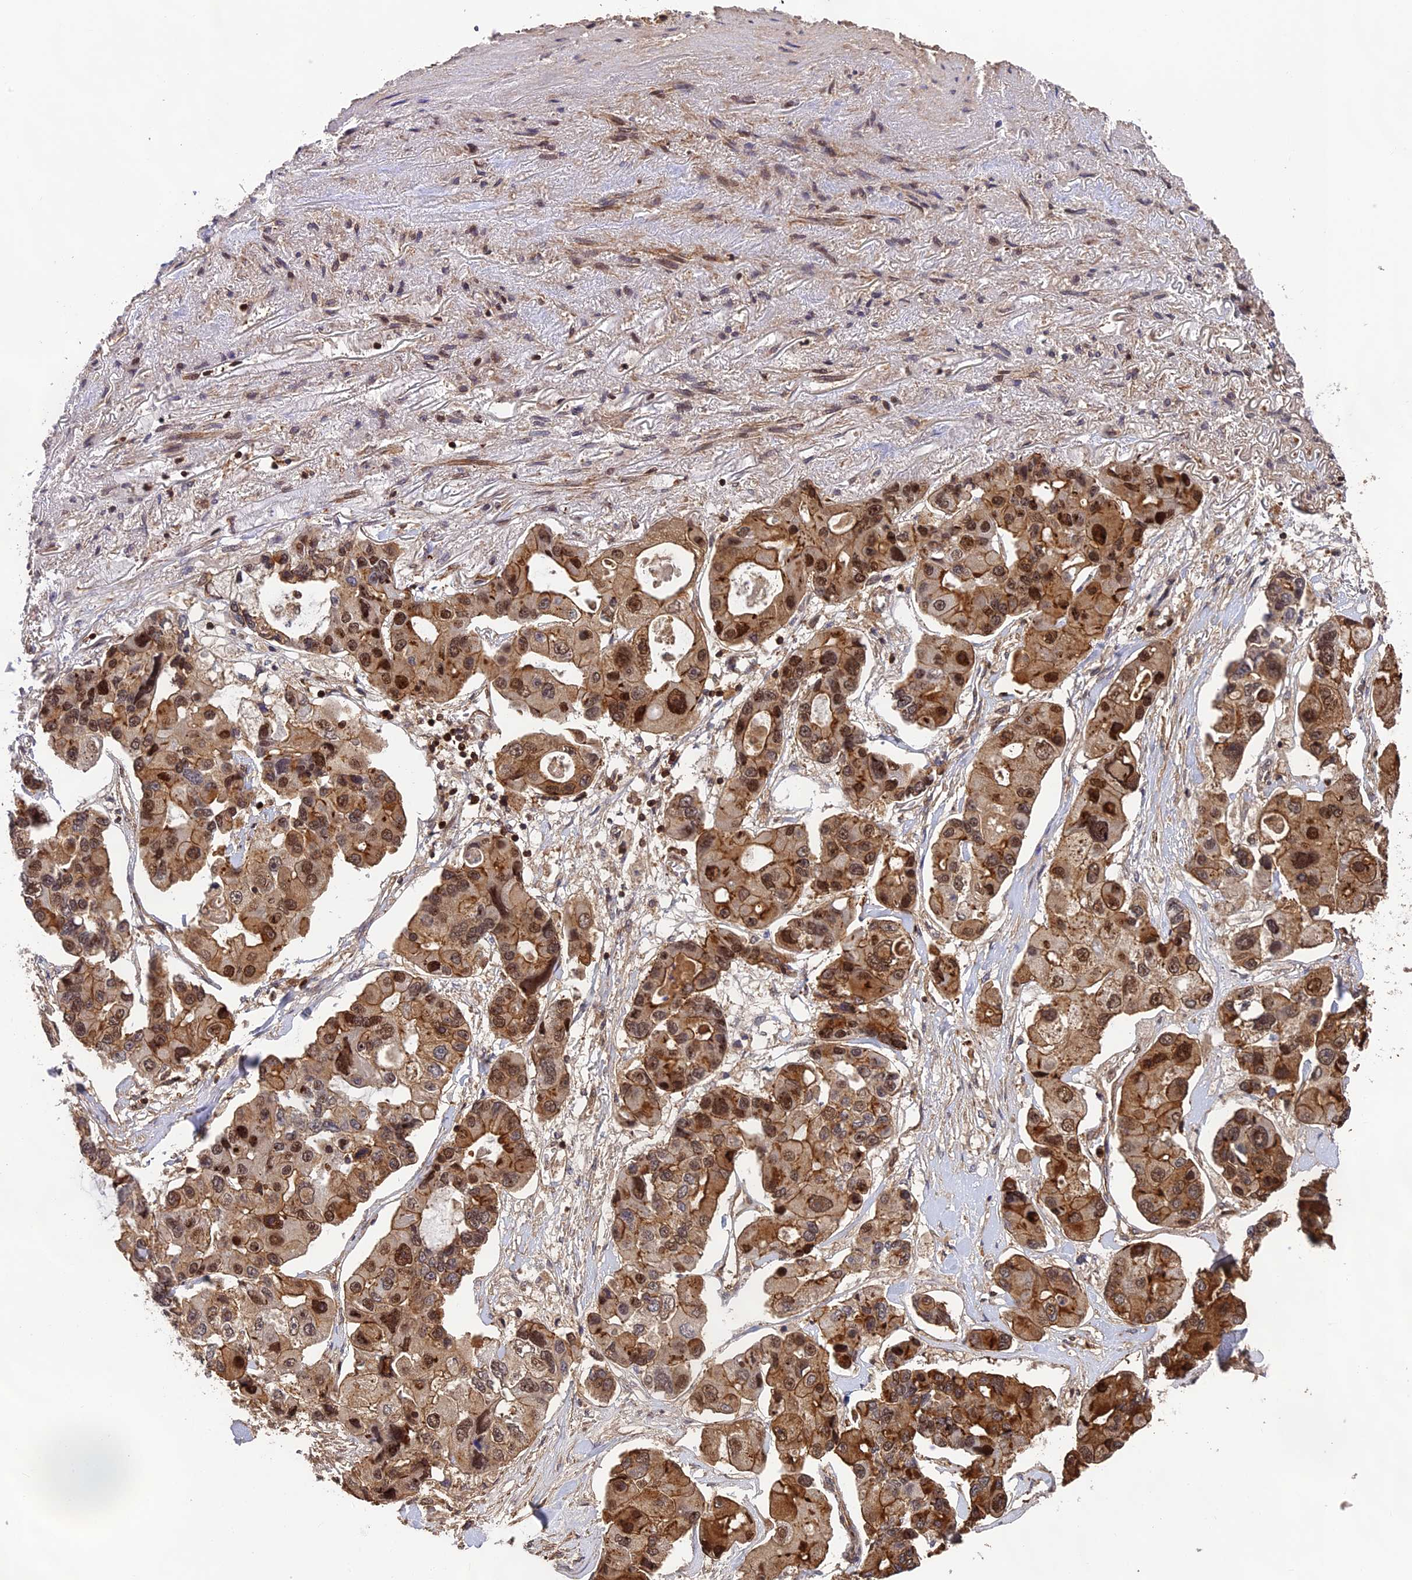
{"staining": {"intensity": "moderate", "quantity": ">75%", "location": "cytoplasmic/membranous,nuclear"}, "tissue": "lung cancer", "cell_type": "Tumor cells", "image_type": "cancer", "snomed": [{"axis": "morphology", "description": "Adenocarcinoma, NOS"}, {"axis": "topography", "description": "Lung"}], "caption": "Lung adenocarcinoma stained for a protein displays moderate cytoplasmic/membranous and nuclear positivity in tumor cells. The staining was performed using DAB, with brown indicating positive protein expression. Nuclei are stained blue with hematoxylin.", "gene": "OSBPL1A", "patient": {"sex": "female", "age": 54}}